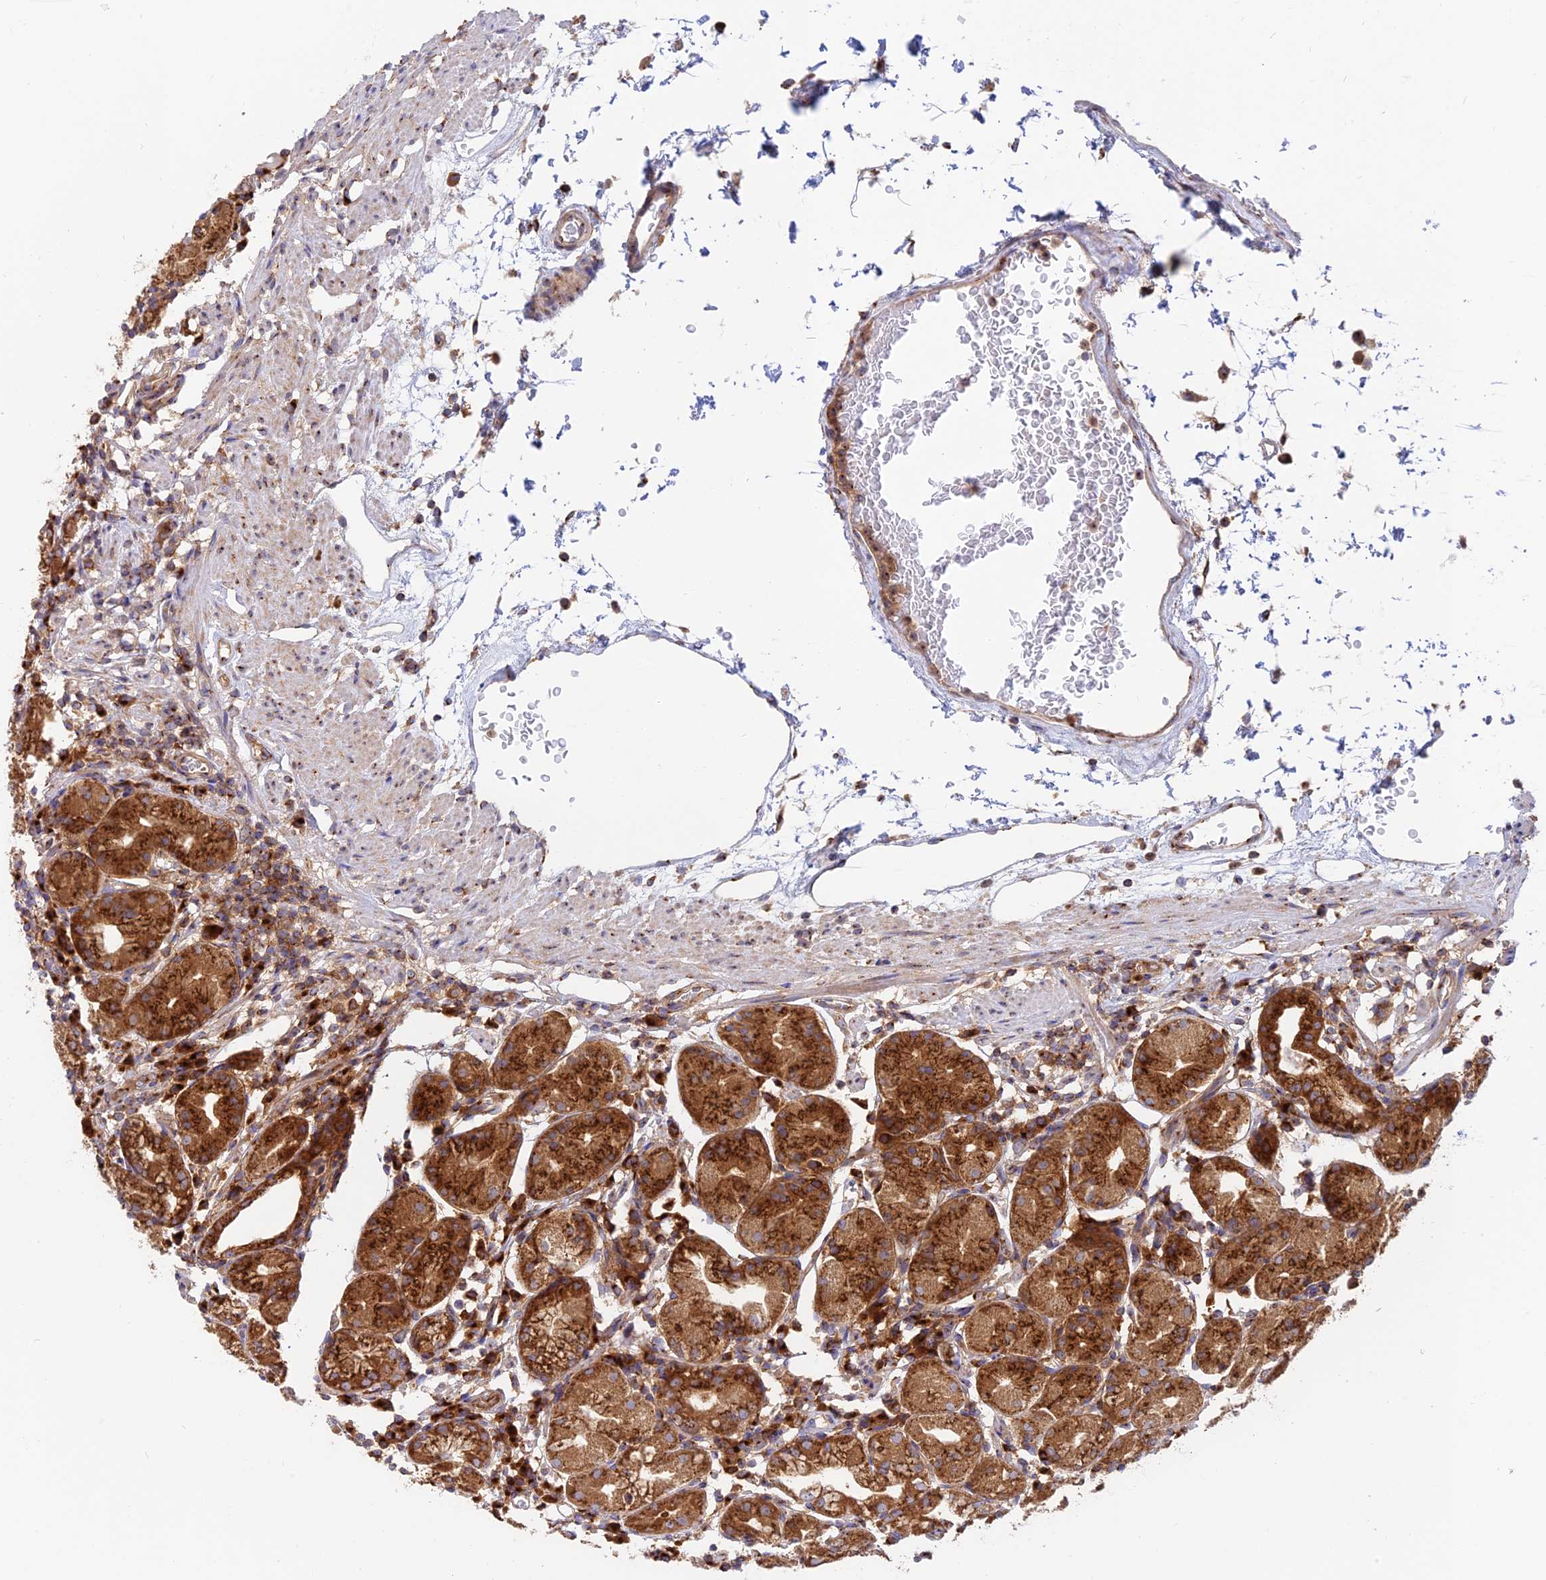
{"staining": {"intensity": "strong", "quantity": ">75%", "location": "cytoplasmic/membranous"}, "tissue": "stomach", "cell_type": "Glandular cells", "image_type": "normal", "snomed": [{"axis": "morphology", "description": "Normal tissue, NOS"}, {"axis": "topography", "description": "Stomach"}, {"axis": "topography", "description": "Stomach, lower"}], "caption": "Protein expression by immunohistochemistry (IHC) displays strong cytoplasmic/membranous expression in about >75% of glandular cells in normal stomach. (brown staining indicates protein expression, while blue staining denotes nuclei).", "gene": "GOLGA3", "patient": {"sex": "female", "age": 75}}